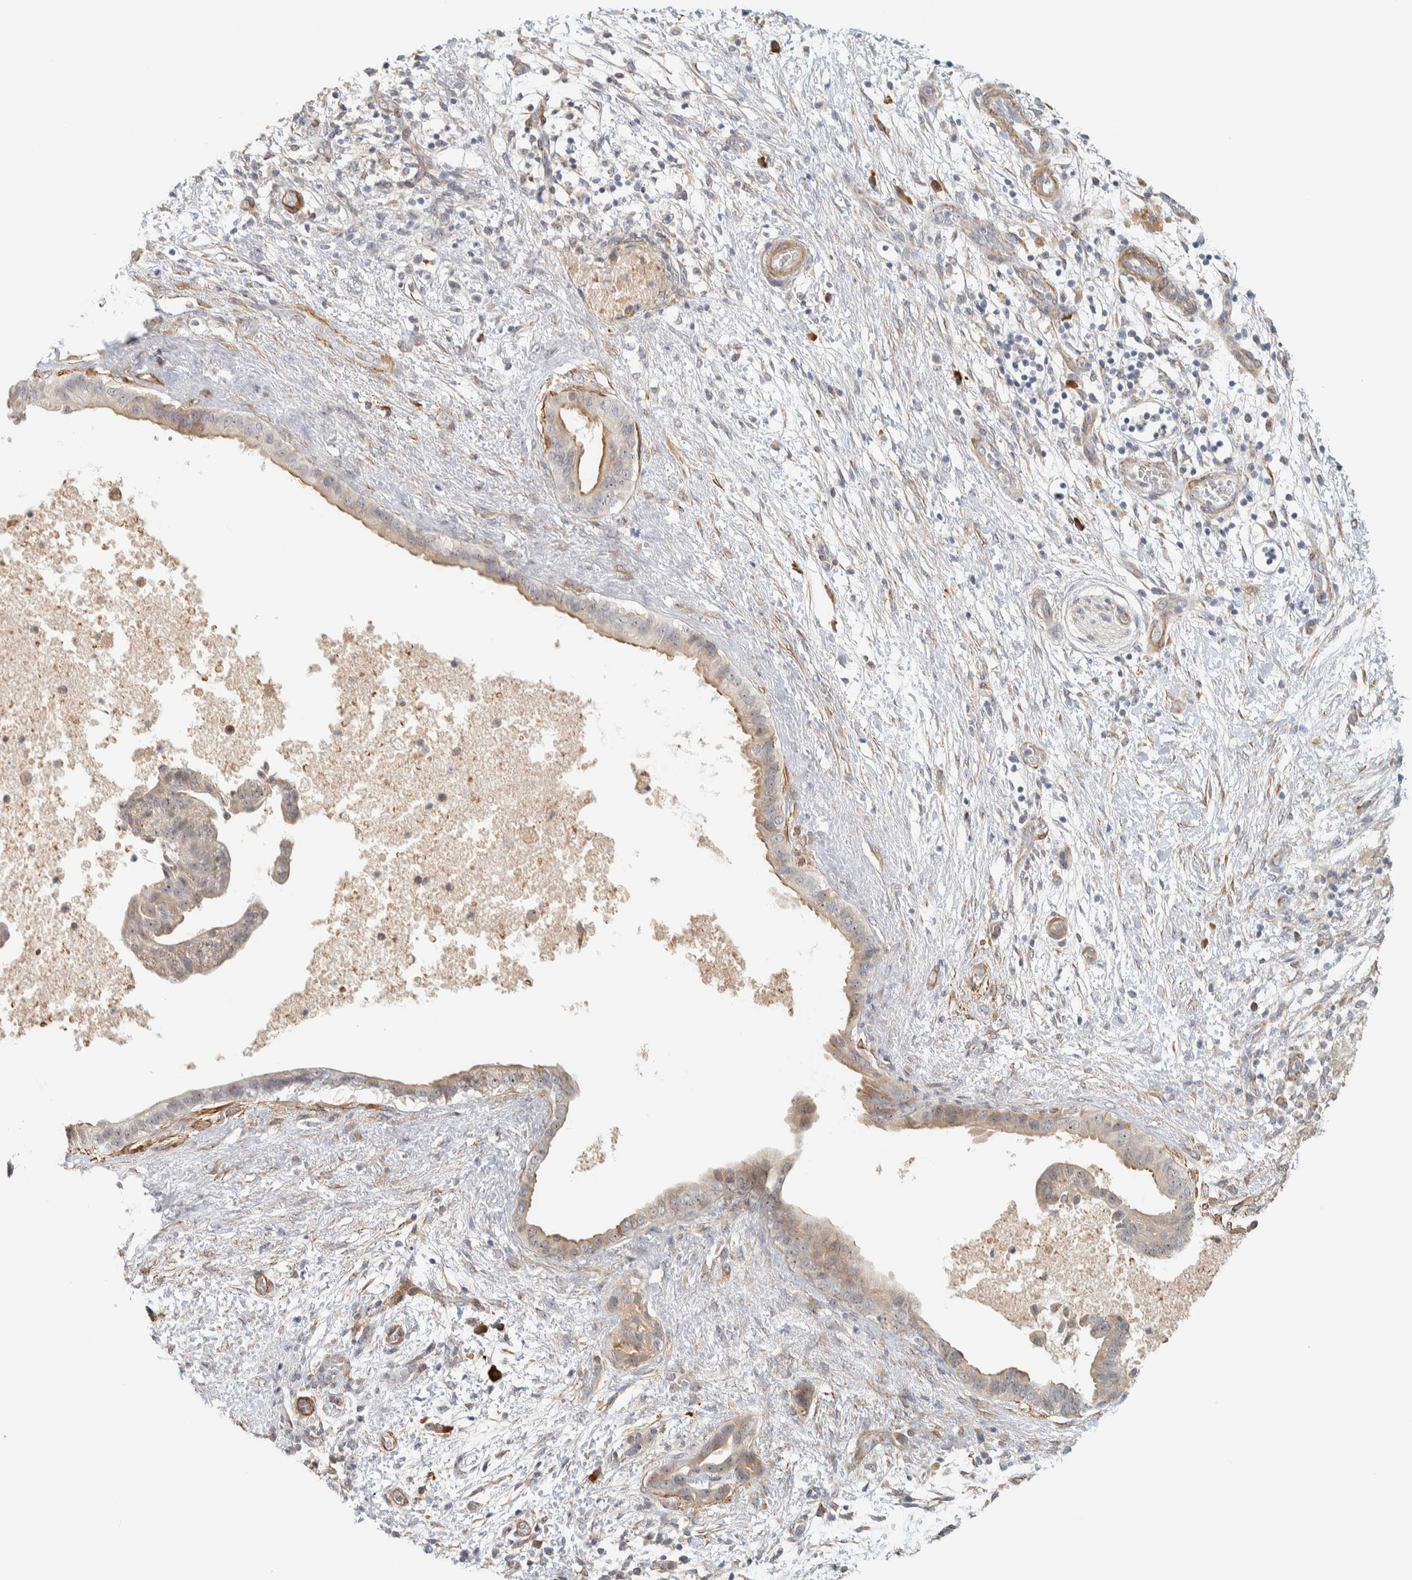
{"staining": {"intensity": "moderate", "quantity": "25%-75%", "location": "cytoplasmic/membranous"}, "tissue": "pancreatic cancer", "cell_type": "Tumor cells", "image_type": "cancer", "snomed": [{"axis": "morphology", "description": "Adenocarcinoma, NOS"}, {"axis": "topography", "description": "Pancreas"}], "caption": "Immunohistochemical staining of pancreatic cancer (adenocarcinoma) demonstrates medium levels of moderate cytoplasmic/membranous protein staining in approximately 25%-75% of tumor cells.", "gene": "KLHL40", "patient": {"sex": "female", "age": 78}}